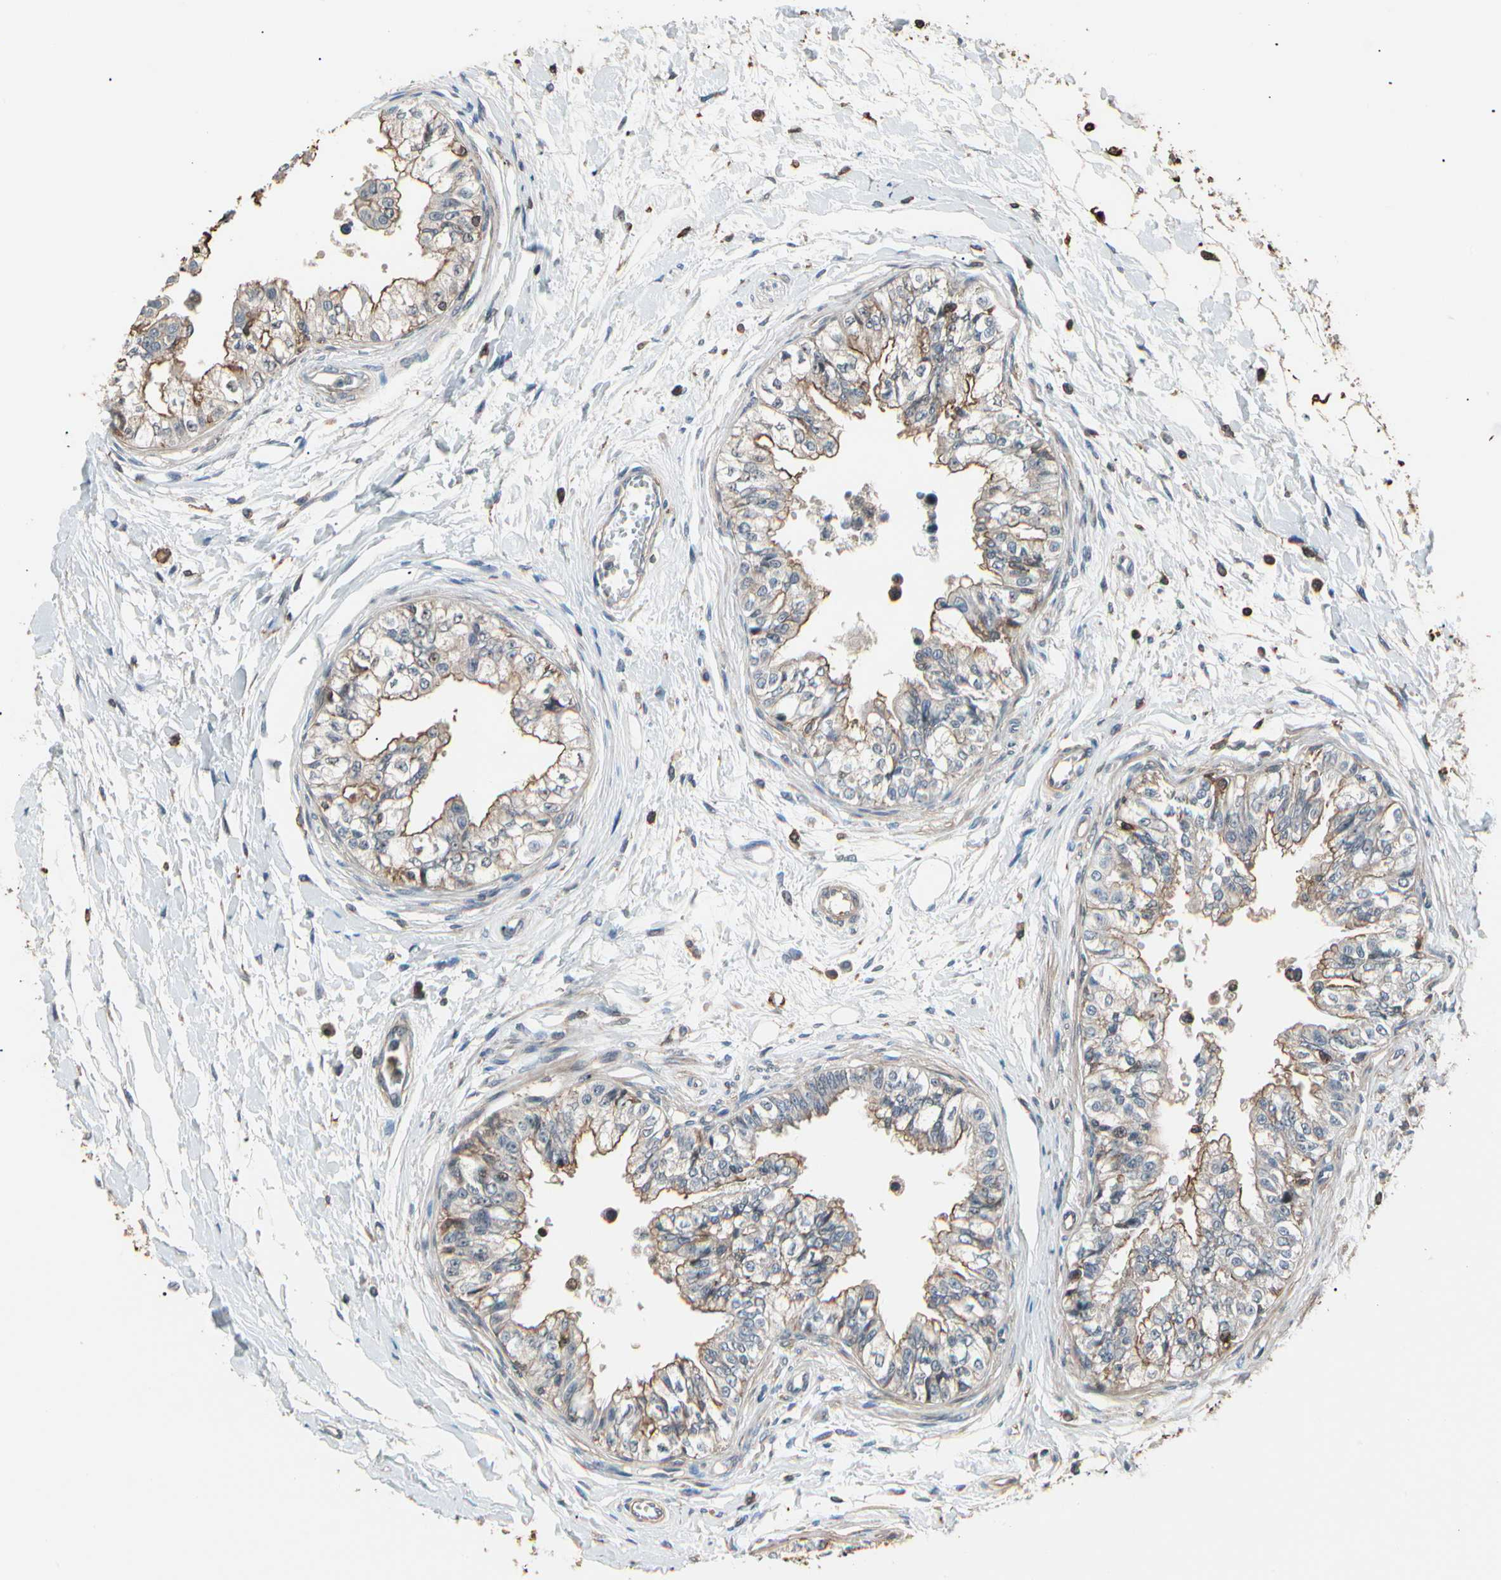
{"staining": {"intensity": "moderate", "quantity": "25%-75%", "location": "cytoplasmic/membranous"}, "tissue": "epididymis", "cell_type": "Glandular cells", "image_type": "normal", "snomed": [{"axis": "morphology", "description": "Normal tissue, NOS"}, {"axis": "morphology", "description": "Adenocarcinoma, metastatic, NOS"}, {"axis": "topography", "description": "Testis"}, {"axis": "topography", "description": "Epididymis"}], "caption": "Epididymis stained with a protein marker shows moderate staining in glandular cells.", "gene": "MAPK13", "patient": {"sex": "male", "age": 26}}